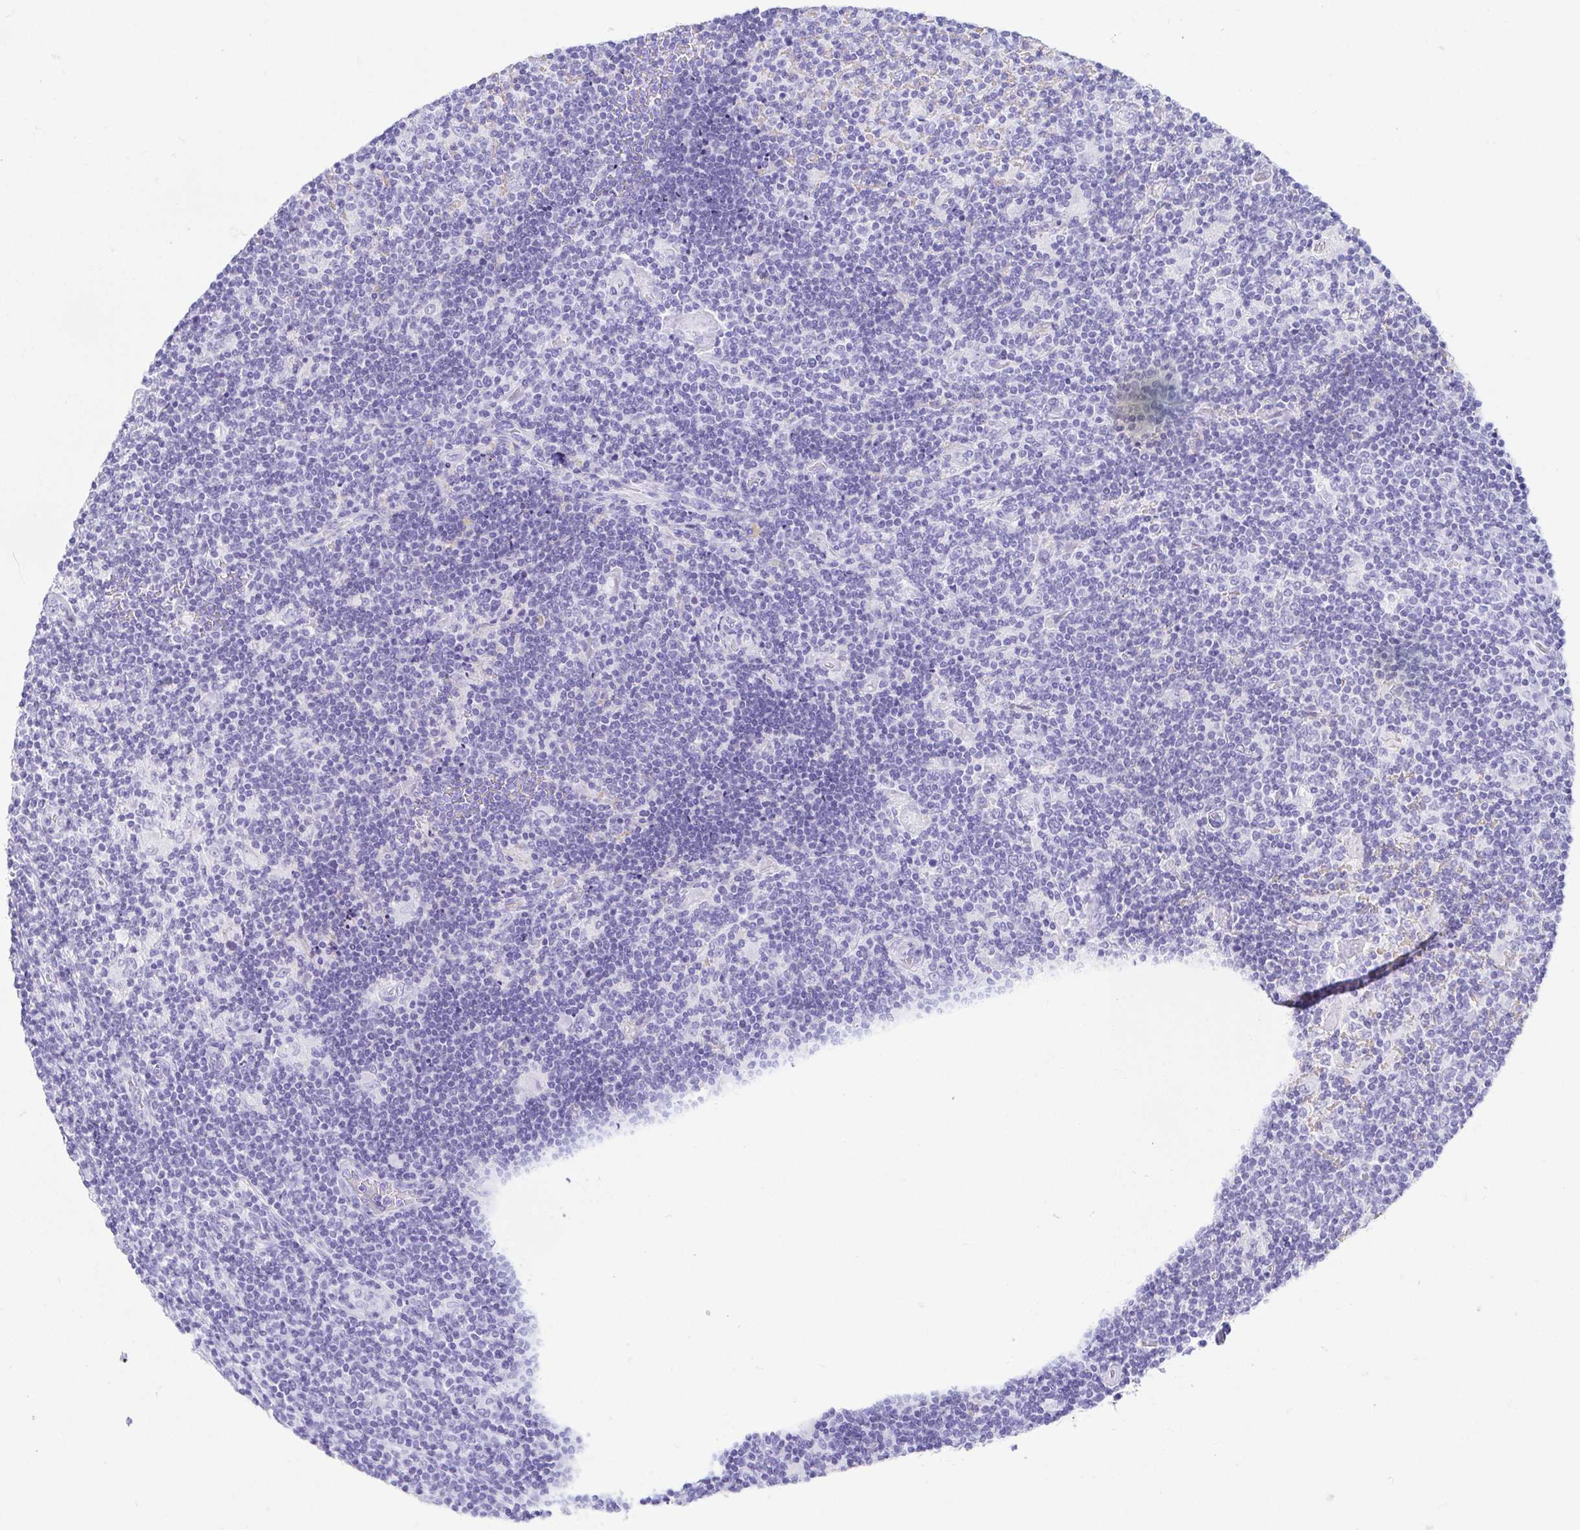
{"staining": {"intensity": "negative", "quantity": "none", "location": "none"}, "tissue": "lymphoma", "cell_type": "Tumor cells", "image_type": "cancer", "snomed": [{"axis": "morphology", "description": "Hodgkin's disease, NOS"}, {"axis": "topography", "description": "Lymph node"}], "caption": "The IHC photomicrograph has no significant staining in tumor cells of Hodgkin's disease tissue.", "gene": "GKN1", "patient": {"sex": "male", "age": 40}}